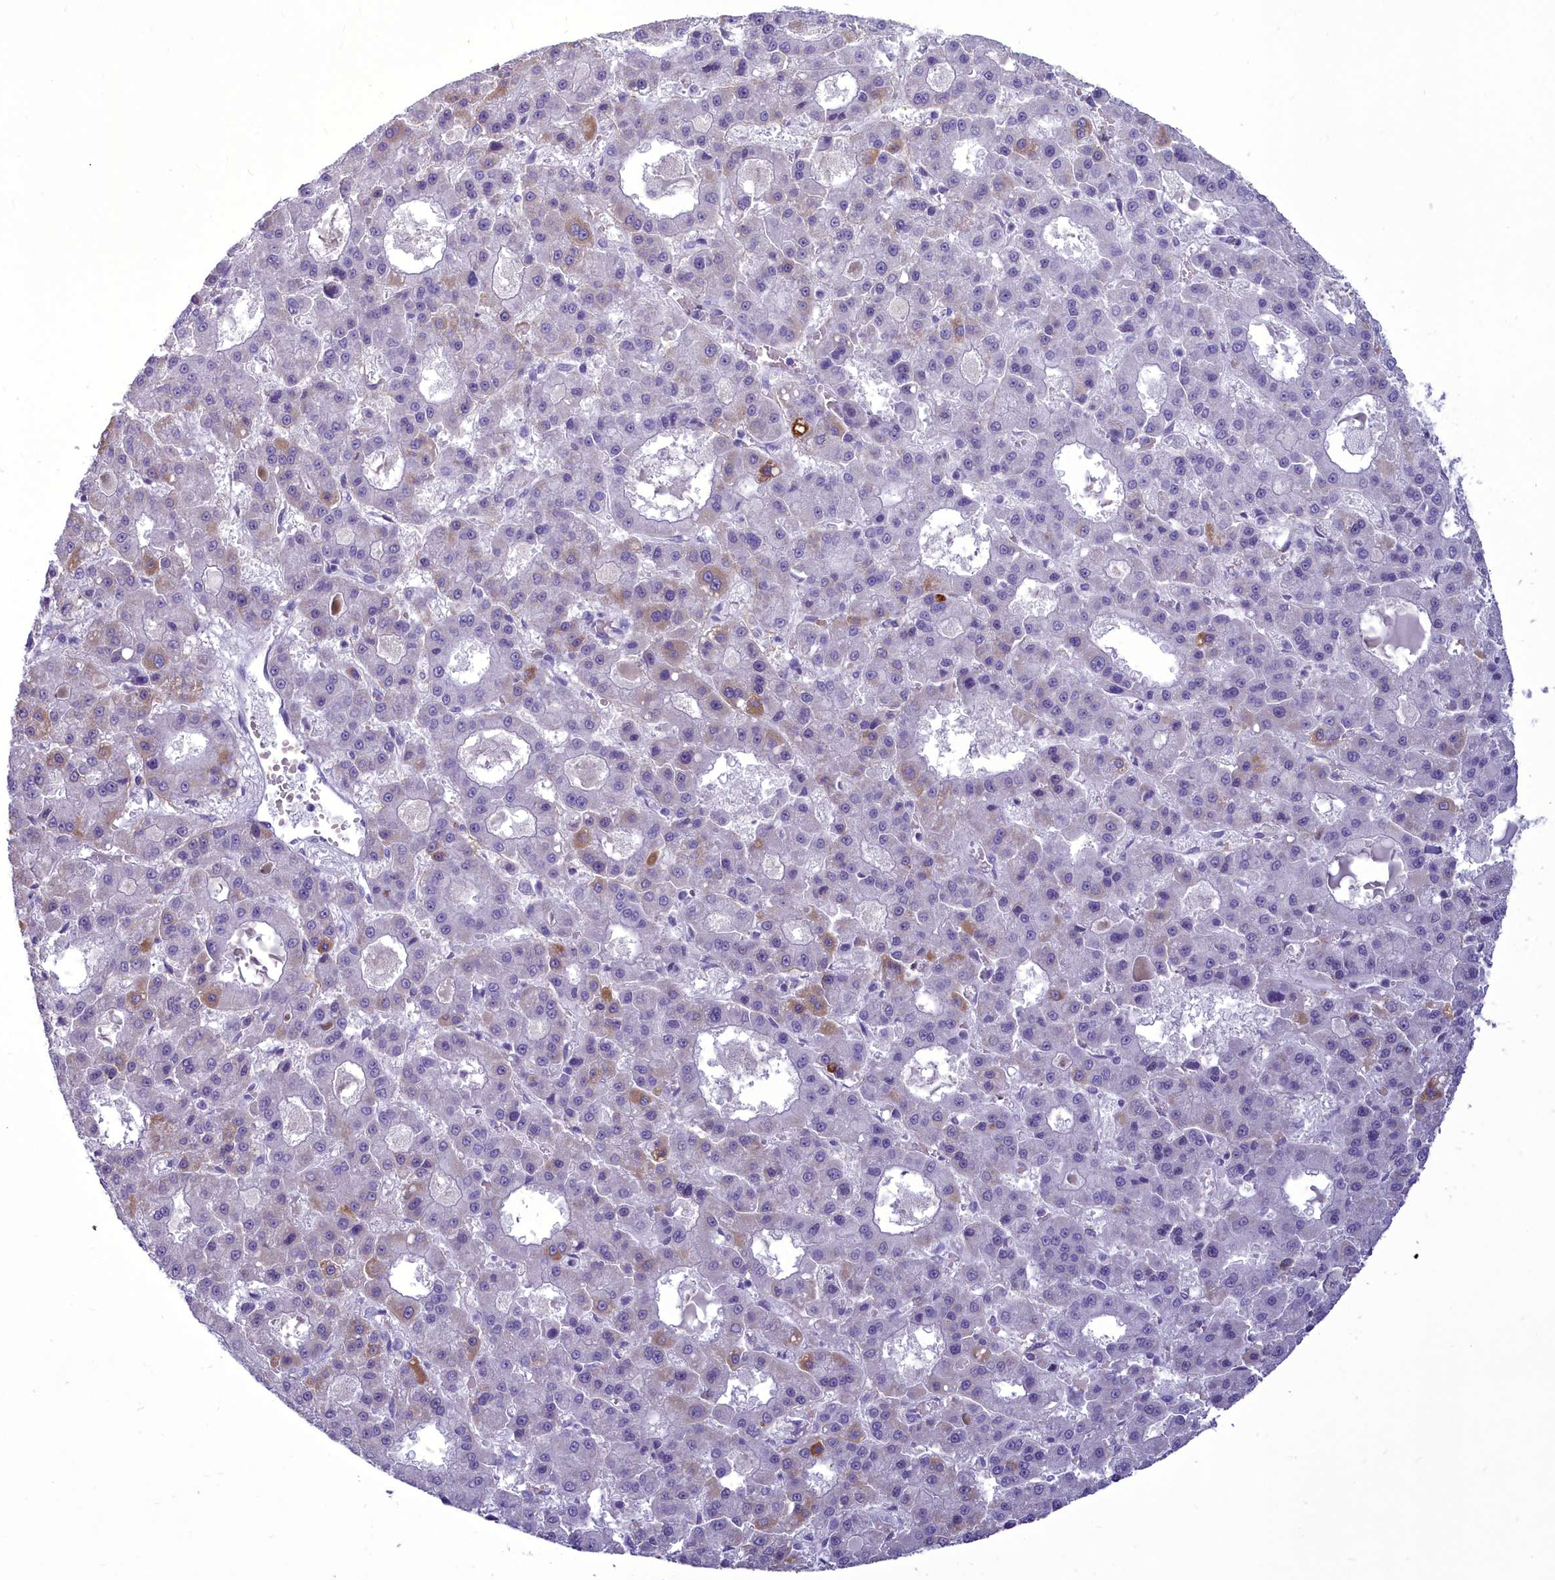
{"staining": {"intensity": "negative", "quantity": "none", "location": "none"}, "tissue": "liver cancer", "cell_type": "Tumor cells", "image_type": "cancer", "snomed": [{"axis": "morphology", "description": "Carcinoma, Hepatocellular, NOS"}, {"axis": "topography", "description": "Liver"}], "caption": "IHC photomicrograph of human liver hepatocellular carcinoma stained for a protein (brown), which reveals no positivity in tumor cells. (Stains: DAB (3,3'-diaminobenzidine) immunohistochemistry with hematoxylin counter stain, Microscopy: brightfield microscopy at high magnification).", "gene": "OSTN", "patient": {"sex": "male", "age": 70}}